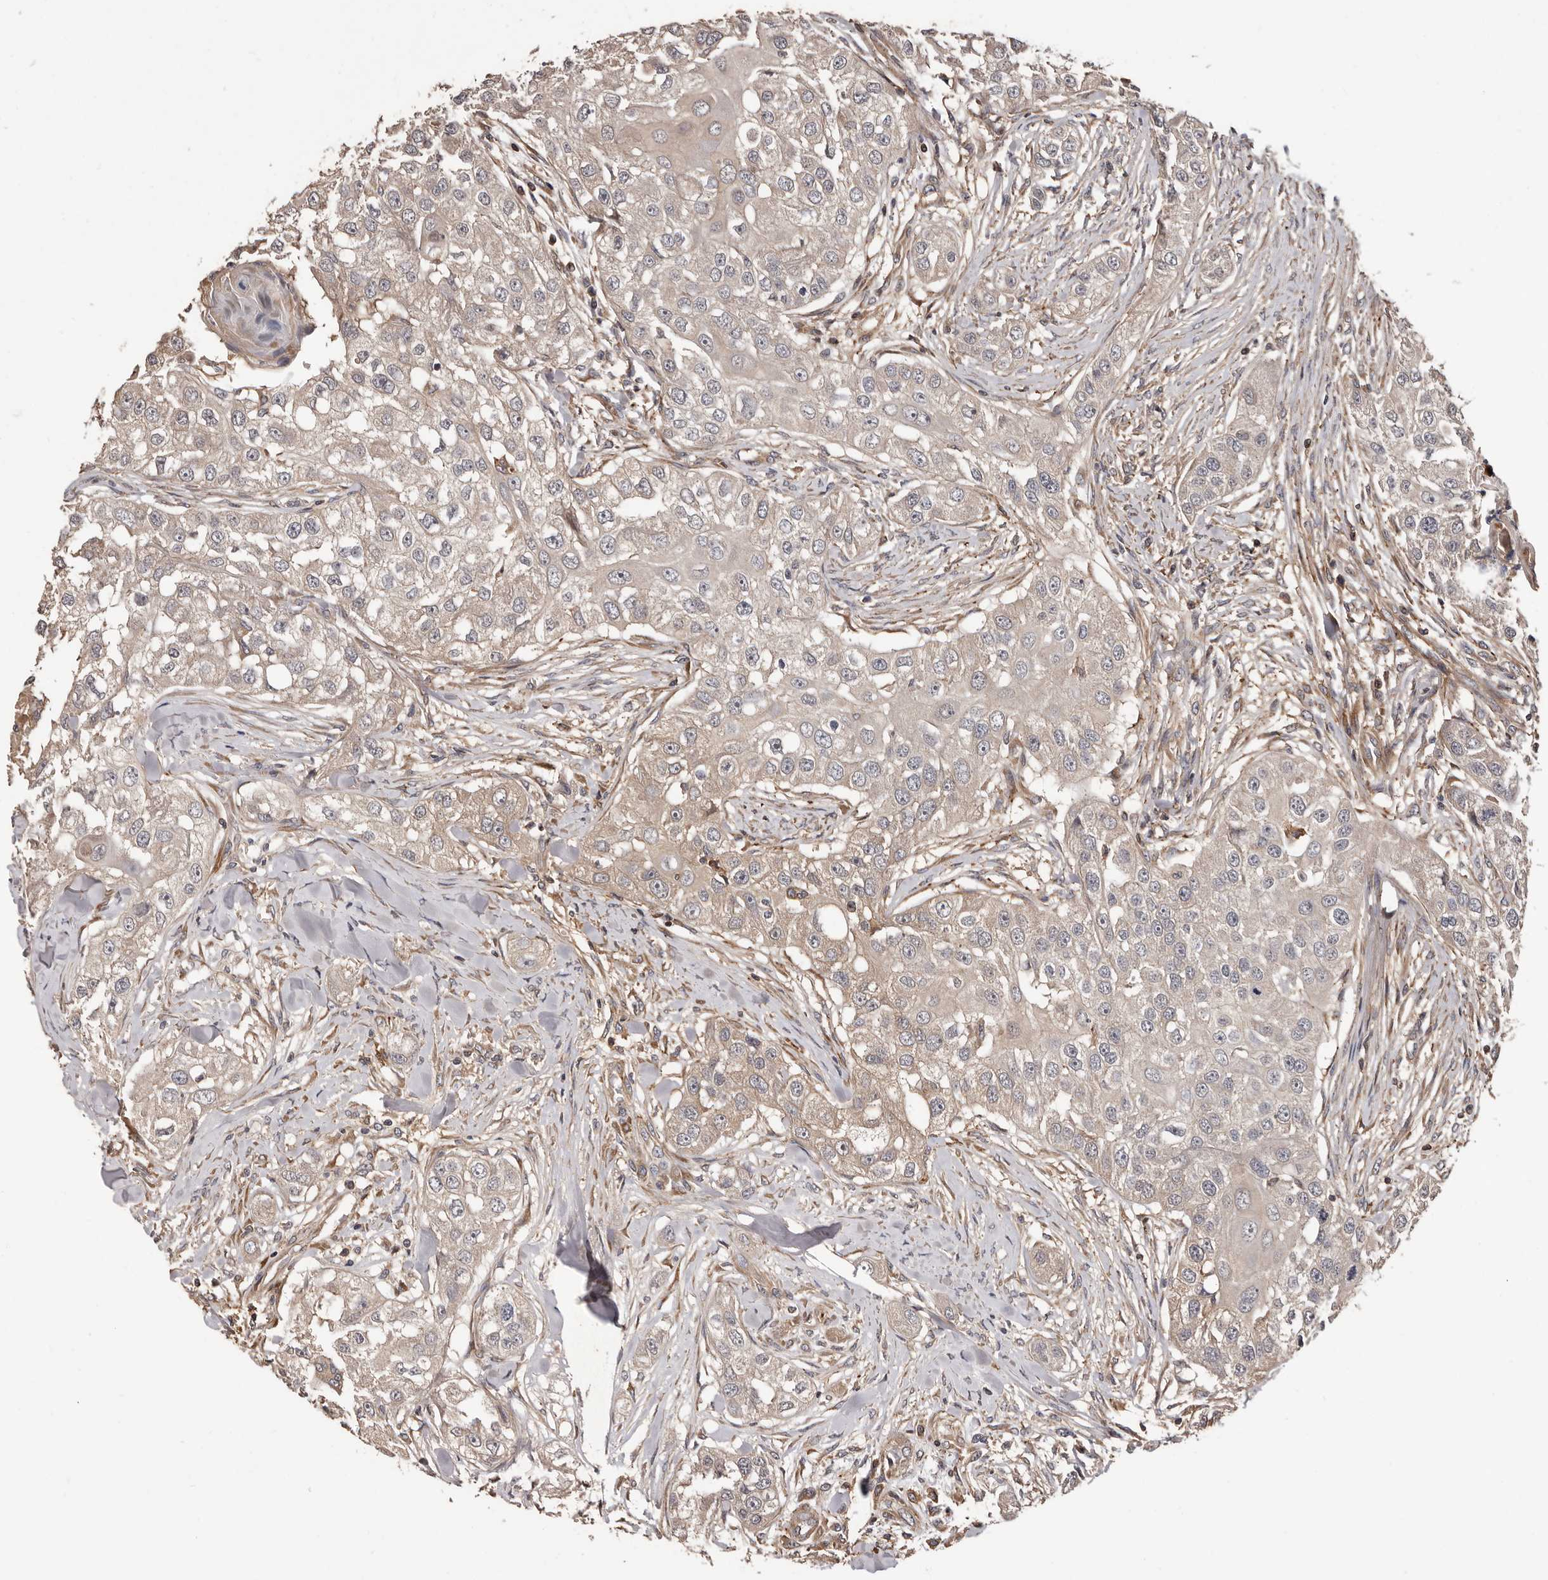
{"staining": {"intensity": "negative", "quantity": "none", "location": "none"}, "tissue": "head and neck cancer", "cell_type": "Tumor cells", "image_type": "cancer", "snomed": [{"axis": "morphology", "description": "Normal tissue, NOS"}, {"axis": "morphology", "description": "Squamous cell carcinoma, NOS"}, {"axis": "topography", "description": "Skeletal muscle"}, {"axis": "topography", "description": "Head-Neck"}], "caption": "Immunohistochemistry (IHC) photomicrograph of neoplastic tissue: squamous cell carcinoma (head and neck) stained with DAB (3,3'-diaminobenzidine) reveals no significant protein positivity in tumor cells.", "gene": "ADAMTS2", "patient": {"sex": "male", "age": 51}}